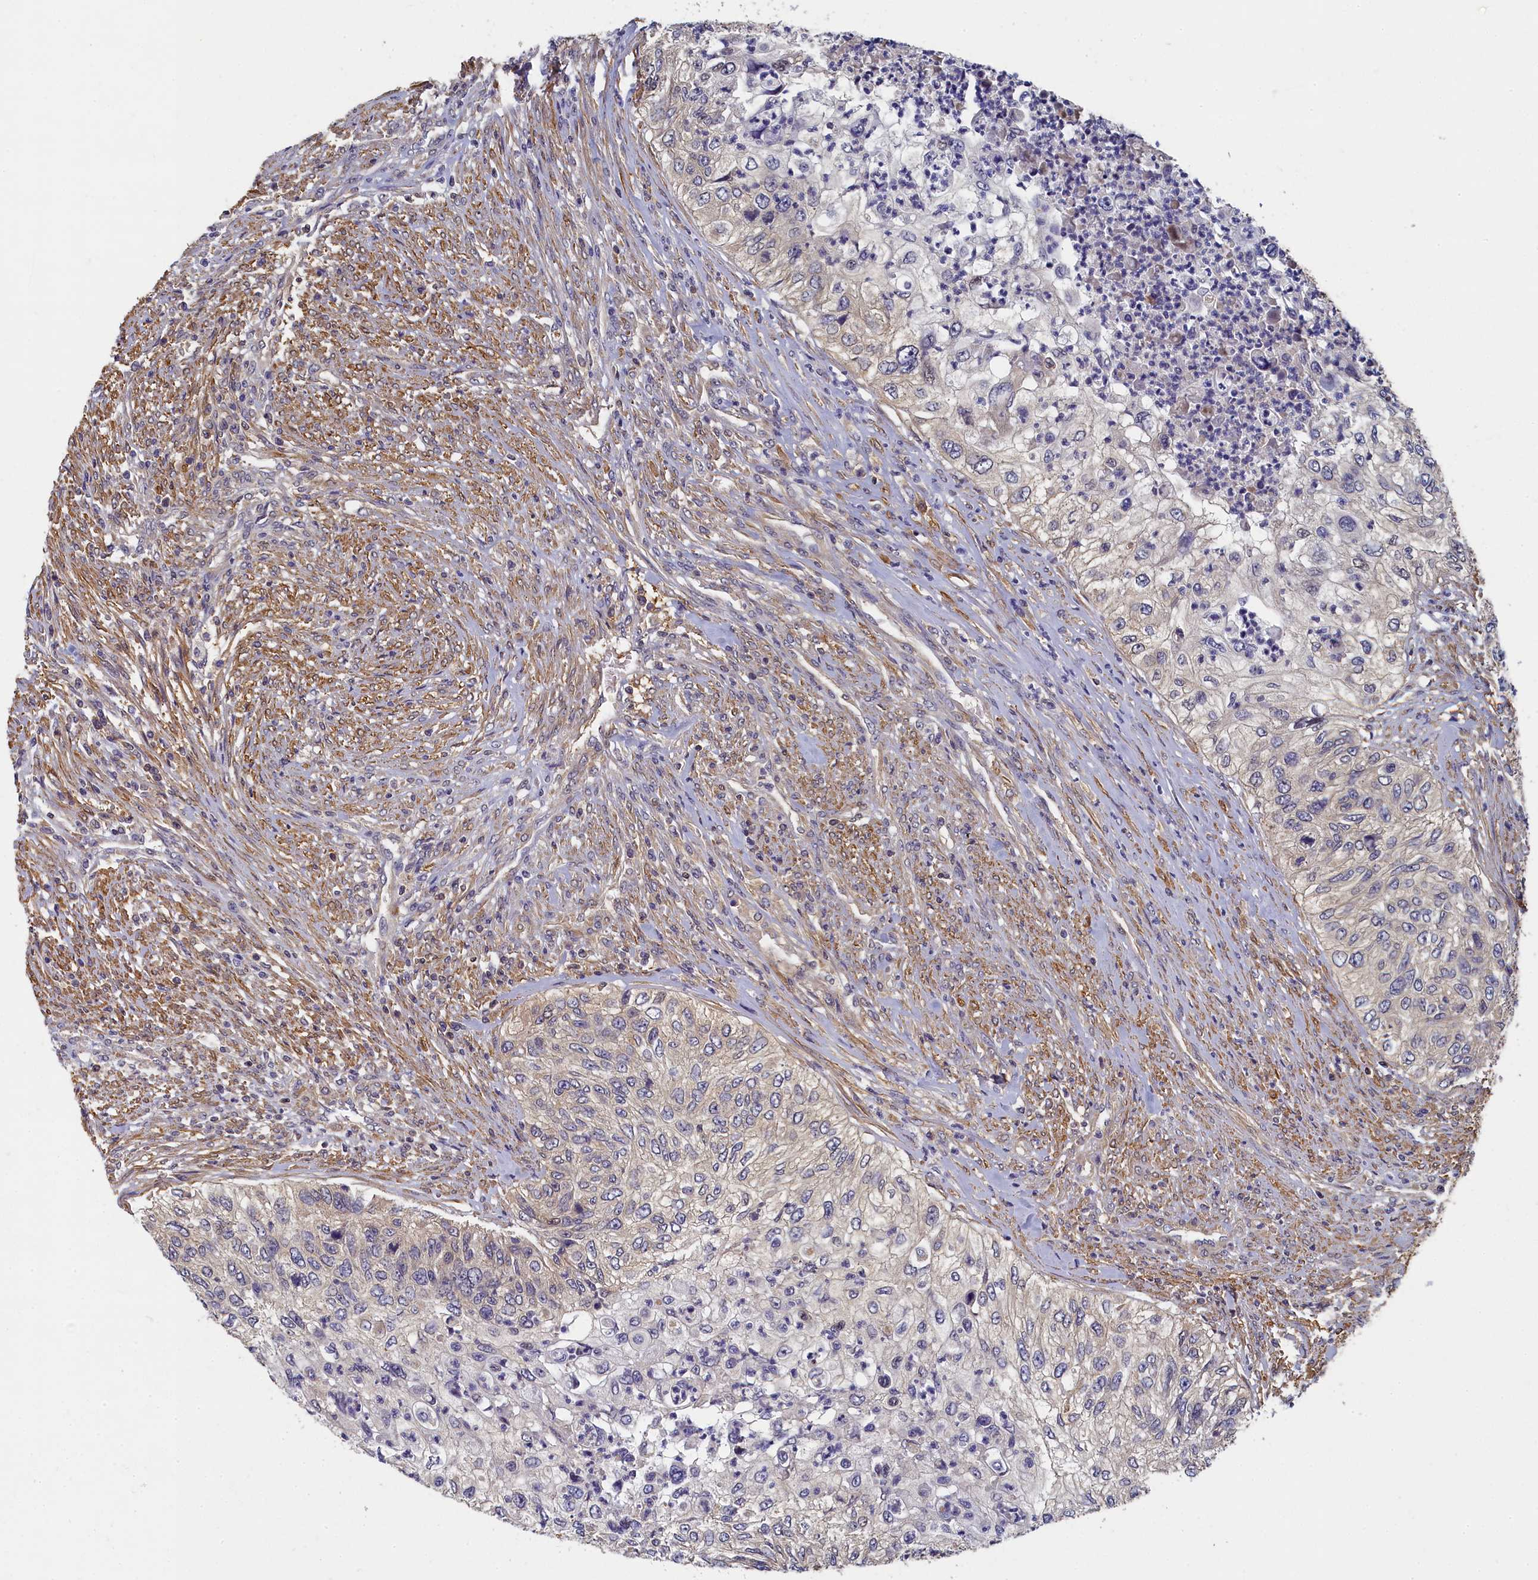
{"staining": {"intensity": "negative", "quantity": "none", "location": "none"}, "tissue": "urothelial cancer", "cell_type": "Tumor cells", "image_type": "cancer", "snomed": [{"axis": "morphology", "description": "Urothelial carcinoma, High grade"}, {"axis": "topography", "description": "Urinary bladder"}], "caption": "Immunohistochemical staining of human high-grade urothelial carcinoma exhibits no significant positivity in tumor cells. Brightfield microscopy of immunohistochemistry stained with DAB (brown) and hematoxylin (blue), captured at high magnification.", "gene": "TBCB", "patient": {"sex": "female", "age": 60}}